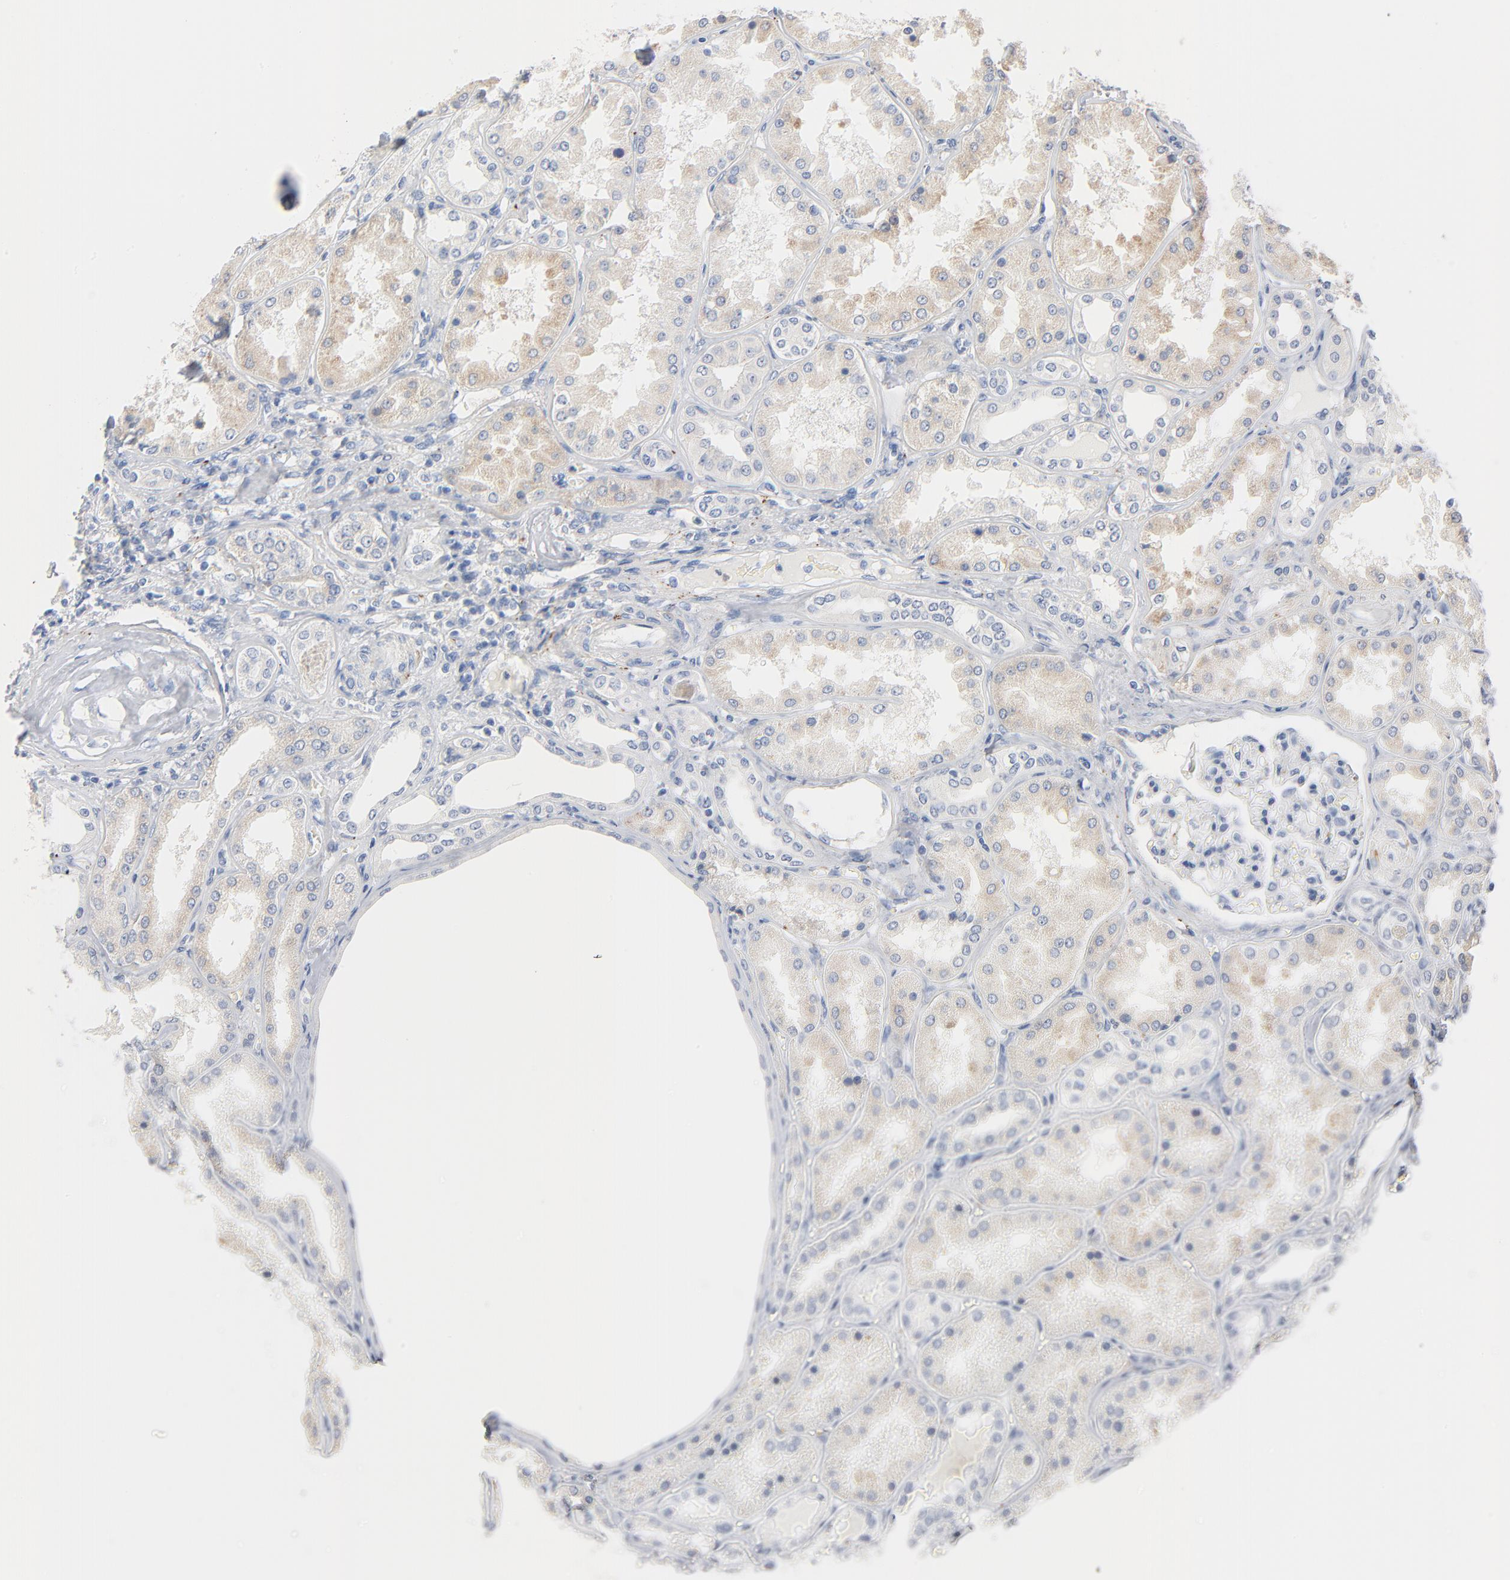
{"staining": {"intensity": "moderate", "quantity": "<25%", "location": "cytoplasmic/membranous"}, "tissue": "kidney", "cell_type": "Cells in glomeruli", "image_type": "normal", "snomed": [{"axis": "morphology", "description": "Normal tissue, NOS"}, {"axis": "topography", "description": "Kidney"}], "caption": "Moderate cytoplasmic/membranous expression for a protein is appreciated in approximately <25% of cells in glomeruli of benign kidney using immunohistochemistry.", "gene": "IFT43", "patient": {"sex": "female", "age": 56}}